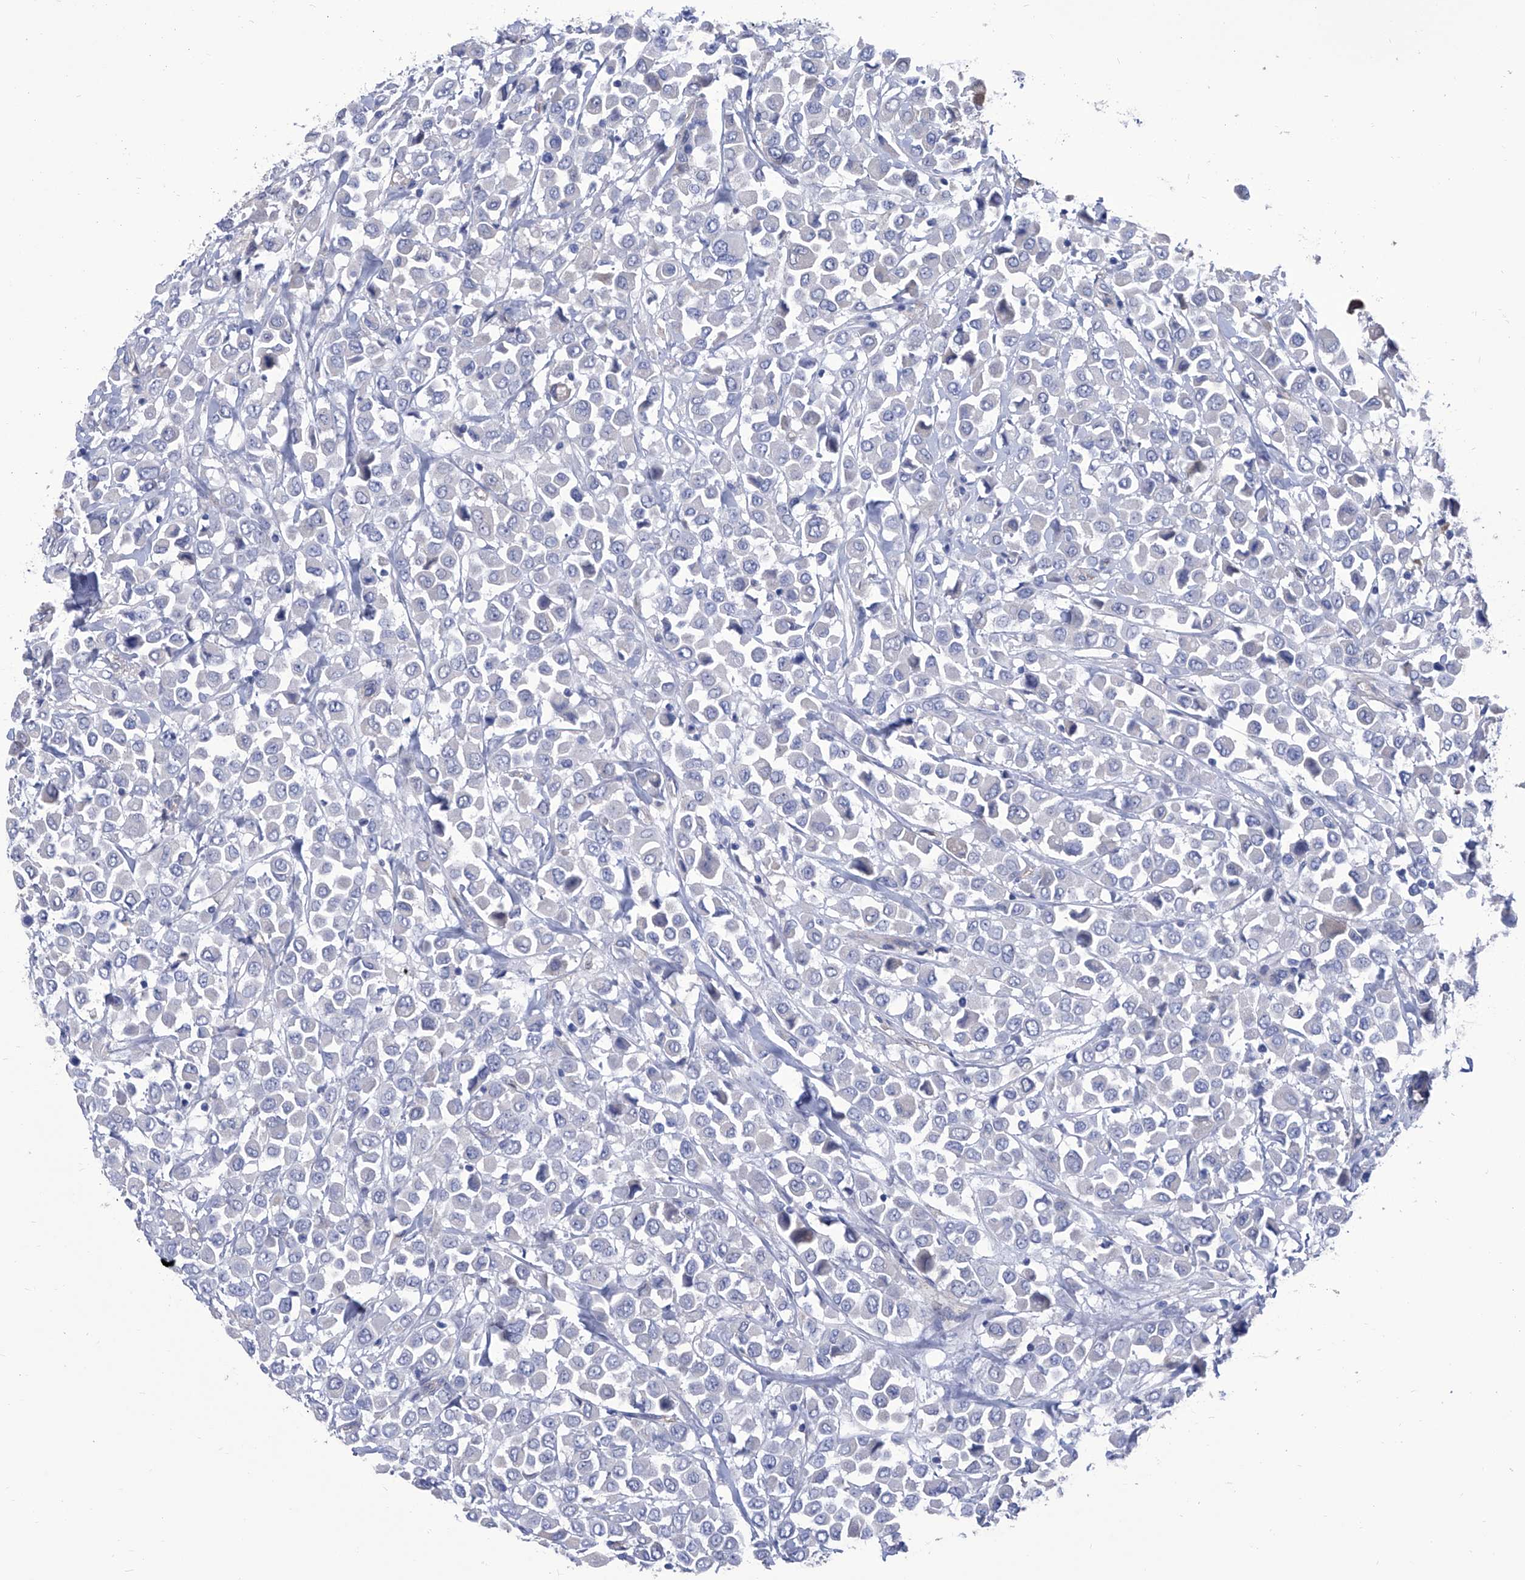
{"staining": {"intensity": "negative", "quantity": "none", "location": "none"}, "tissue": "breast cancer", "cell_type": "Tumor cells", "image_type": "cancer", "snomed": [{"axis": "morphology", "description": "Duct carcinoma"}, {"axis": "topography", "description": "Breast"}], "caption": "Human breast cancer (infiltrating ductal carcinoma) stained for a protein using IHC exhibits no staining in tumor cells.", "gene": "SMS", "patient": {"sex": "female", "age": 61}}